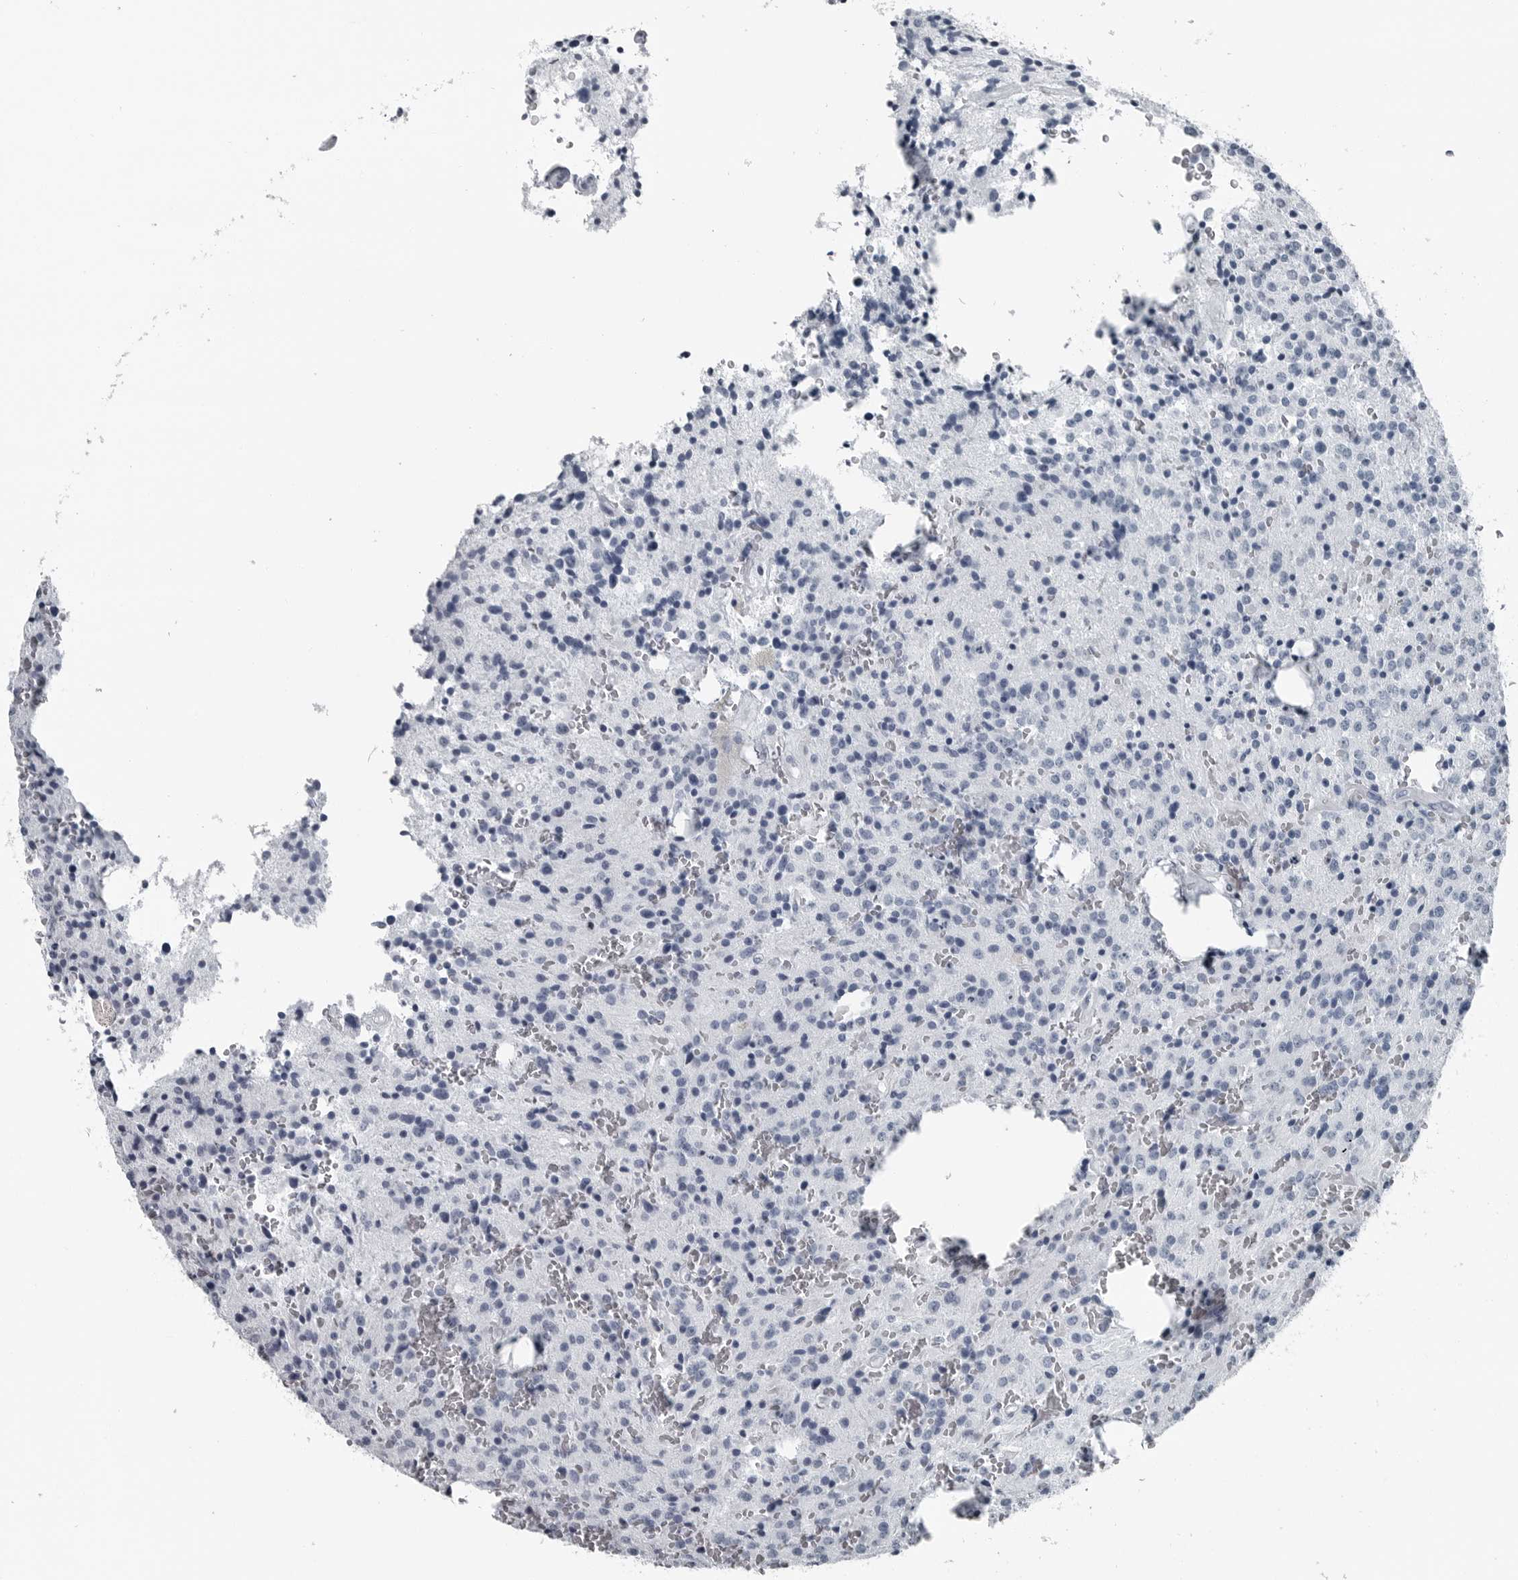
{"staining": {"intensity": "negative", "quantity": "none", "location": "none"}, "tissue": "glioma", "cell_type": "Tumor cells", "image_type": "cancer", "snomed": [{"axis": "morphology", "description": "Glioma, malignant, Low grade"}, {"axis": "topography", "description": "Brain"}], "caption": "IHC image of malignant low-grade glioma stained for a protein (brown), which demonstrates no staining in tumor cells.", "gene": "SPINK1", "patient": {"sex": "male", "age": 58}}